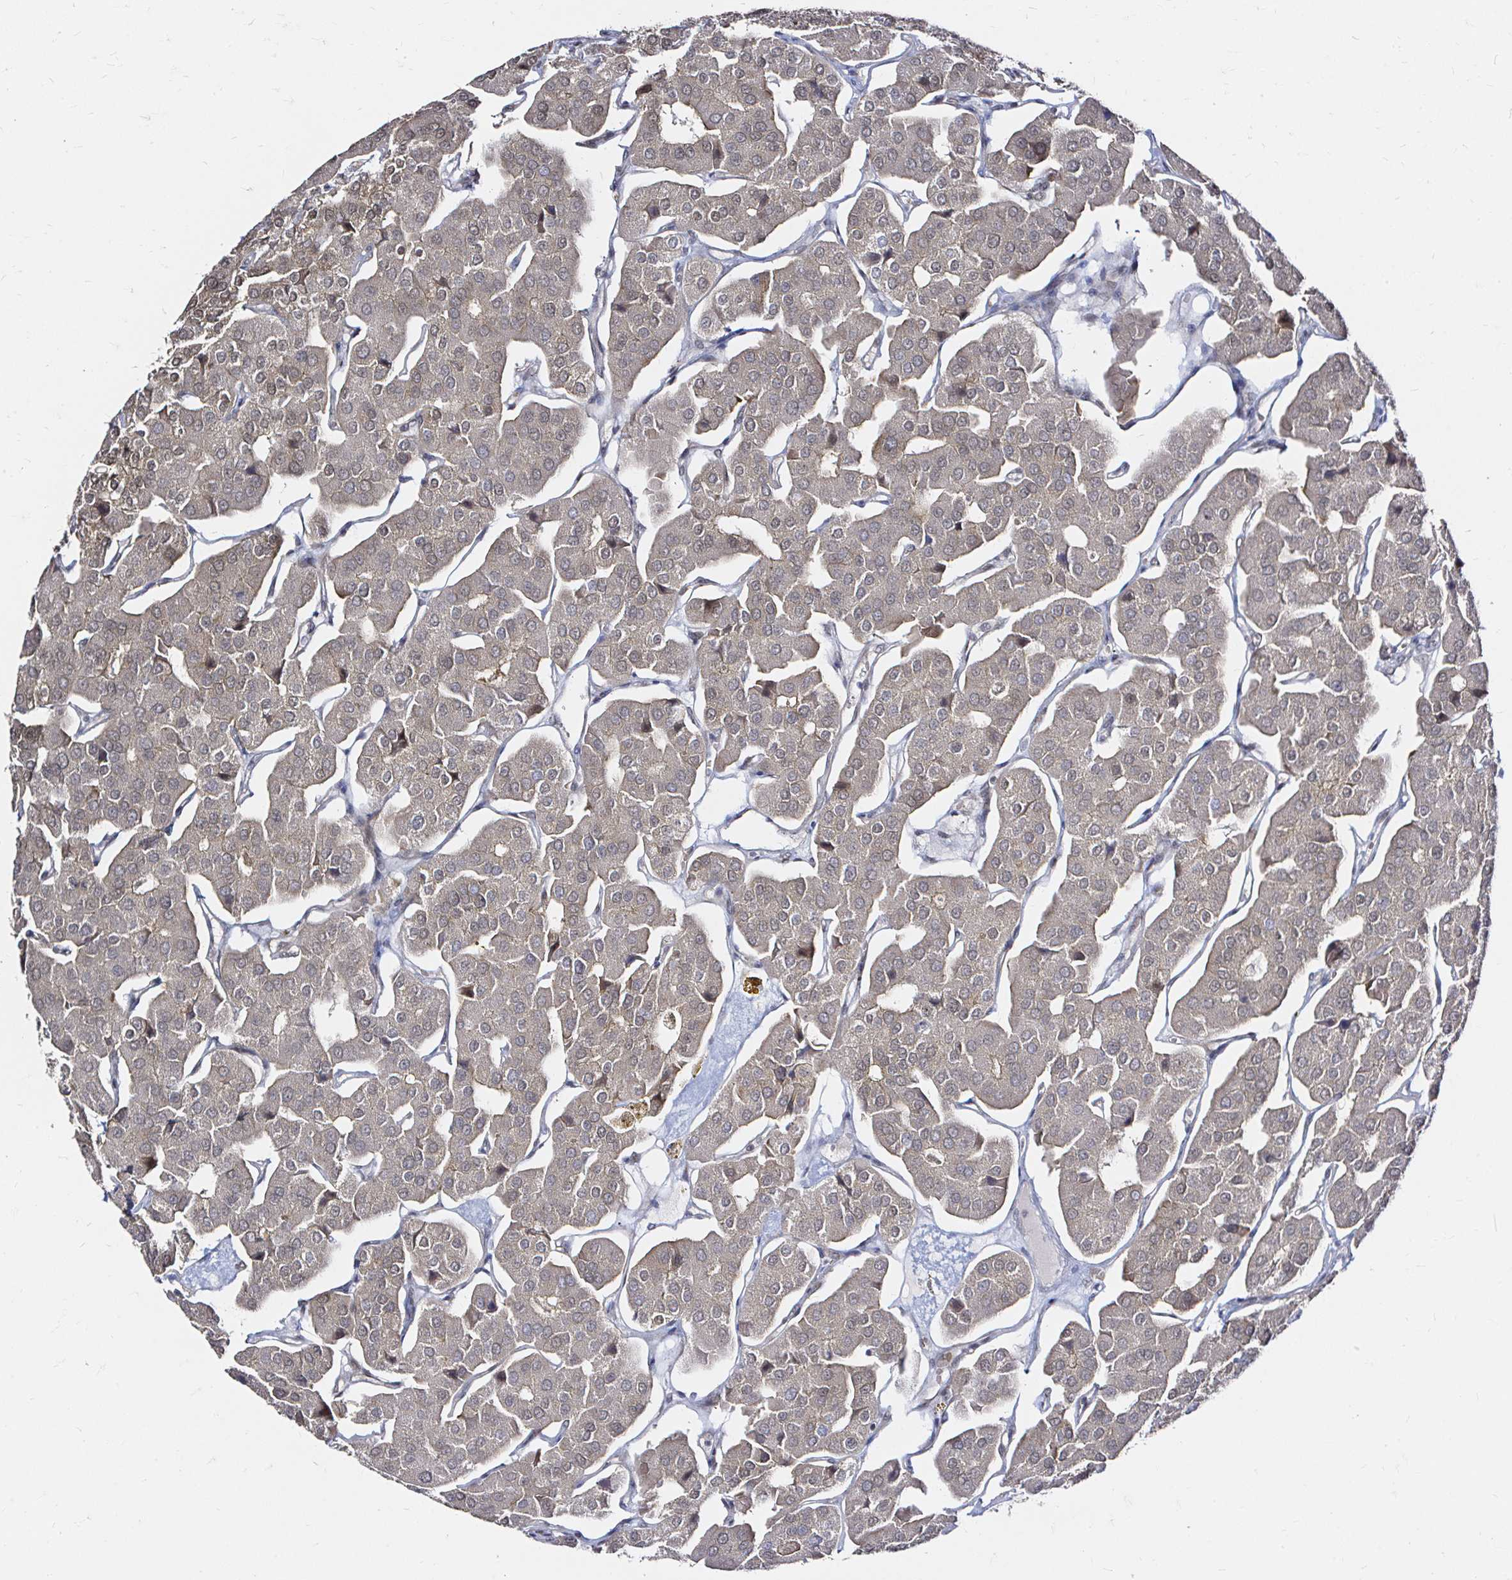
{"staining": {"intensity": "weak", "quantity": ">75%", "location": "cytoplasmic/membranous,nuclear"}, "tissue": "parathyroid gland", "cell_type": "Glandular cells", "image_type": "normal", "snomed": [{"axis": "morphology", "description": "Normal tissue, NOS"}, {"axis": "morphology", "description": "Adenoma, NOS"}, {"axis": "topography", "description": "Parathyroid gland"}], "caption": "A photomicrograph of parathyroid gland stained for a protein shows weak cytoplasmic/membranous,nuclear brown staining in glandular cells. The protein is shown in brown color, while the nuclei are stained blue.", "gene": "SNRPC", "patient": {"sex": "female", "age": 86}}